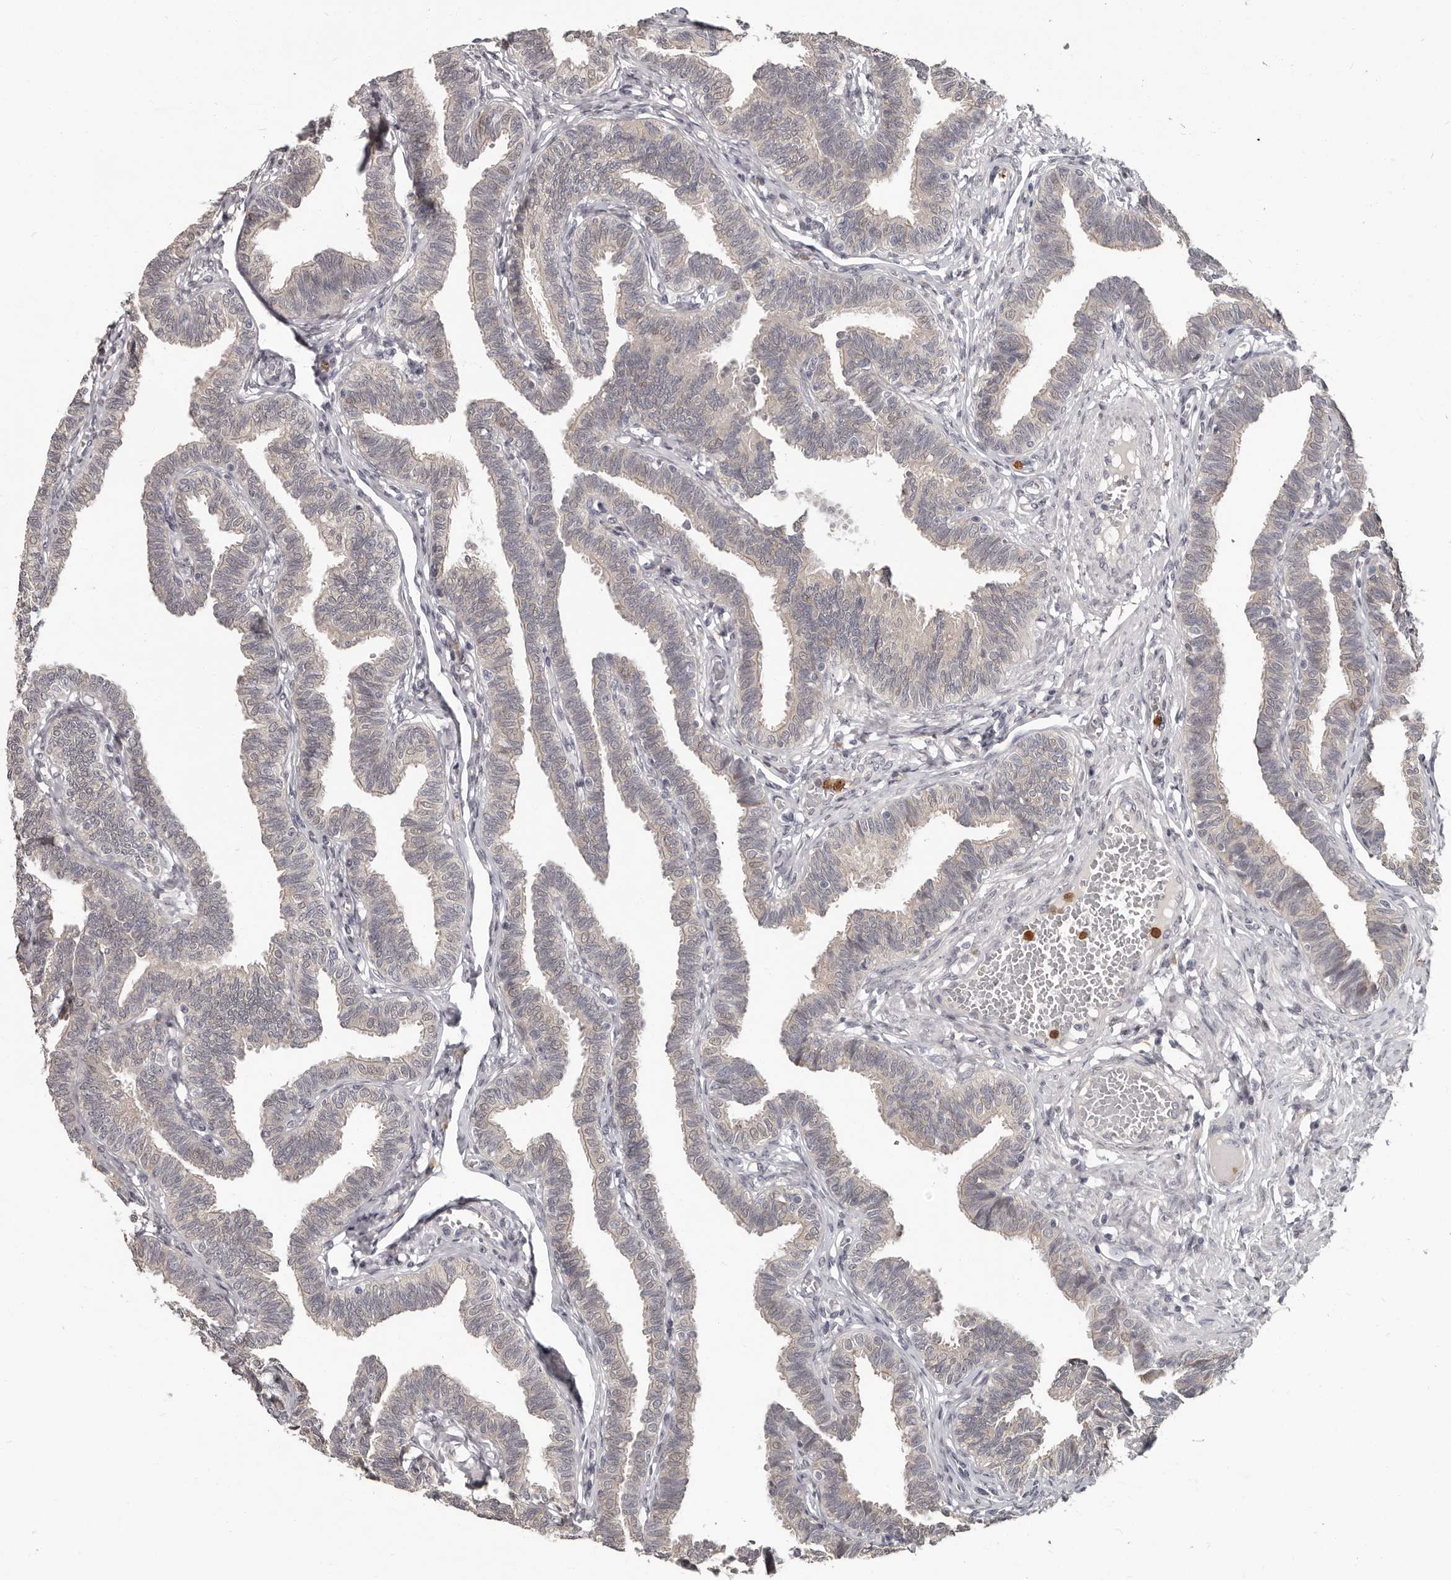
{"staining": {"intensity": "weak", "quantity": "<25%", "location": "nuclear"}, "tissue": "fallopian tube", "cell_type": "Glandular cells", "image_type": "normal", "snomed": [{"axis": "morphology", "description": "Normal tissue, NOS"}, {"axis": "topography", "description": "Fallopian tube"}, {"axis": "topography", "description": "Ovary"}], "caption": "Immunohistochemistry (IHC) micrograph of normal fallopian tube: human fallopian tube stained with DAB exhibits no significant protein expression in glandular cells. (Immunohistochemistry, brightfield microscopy, high magnification).", "gene": "GPR157", "patient": {"sex": "female", "age": 23}}